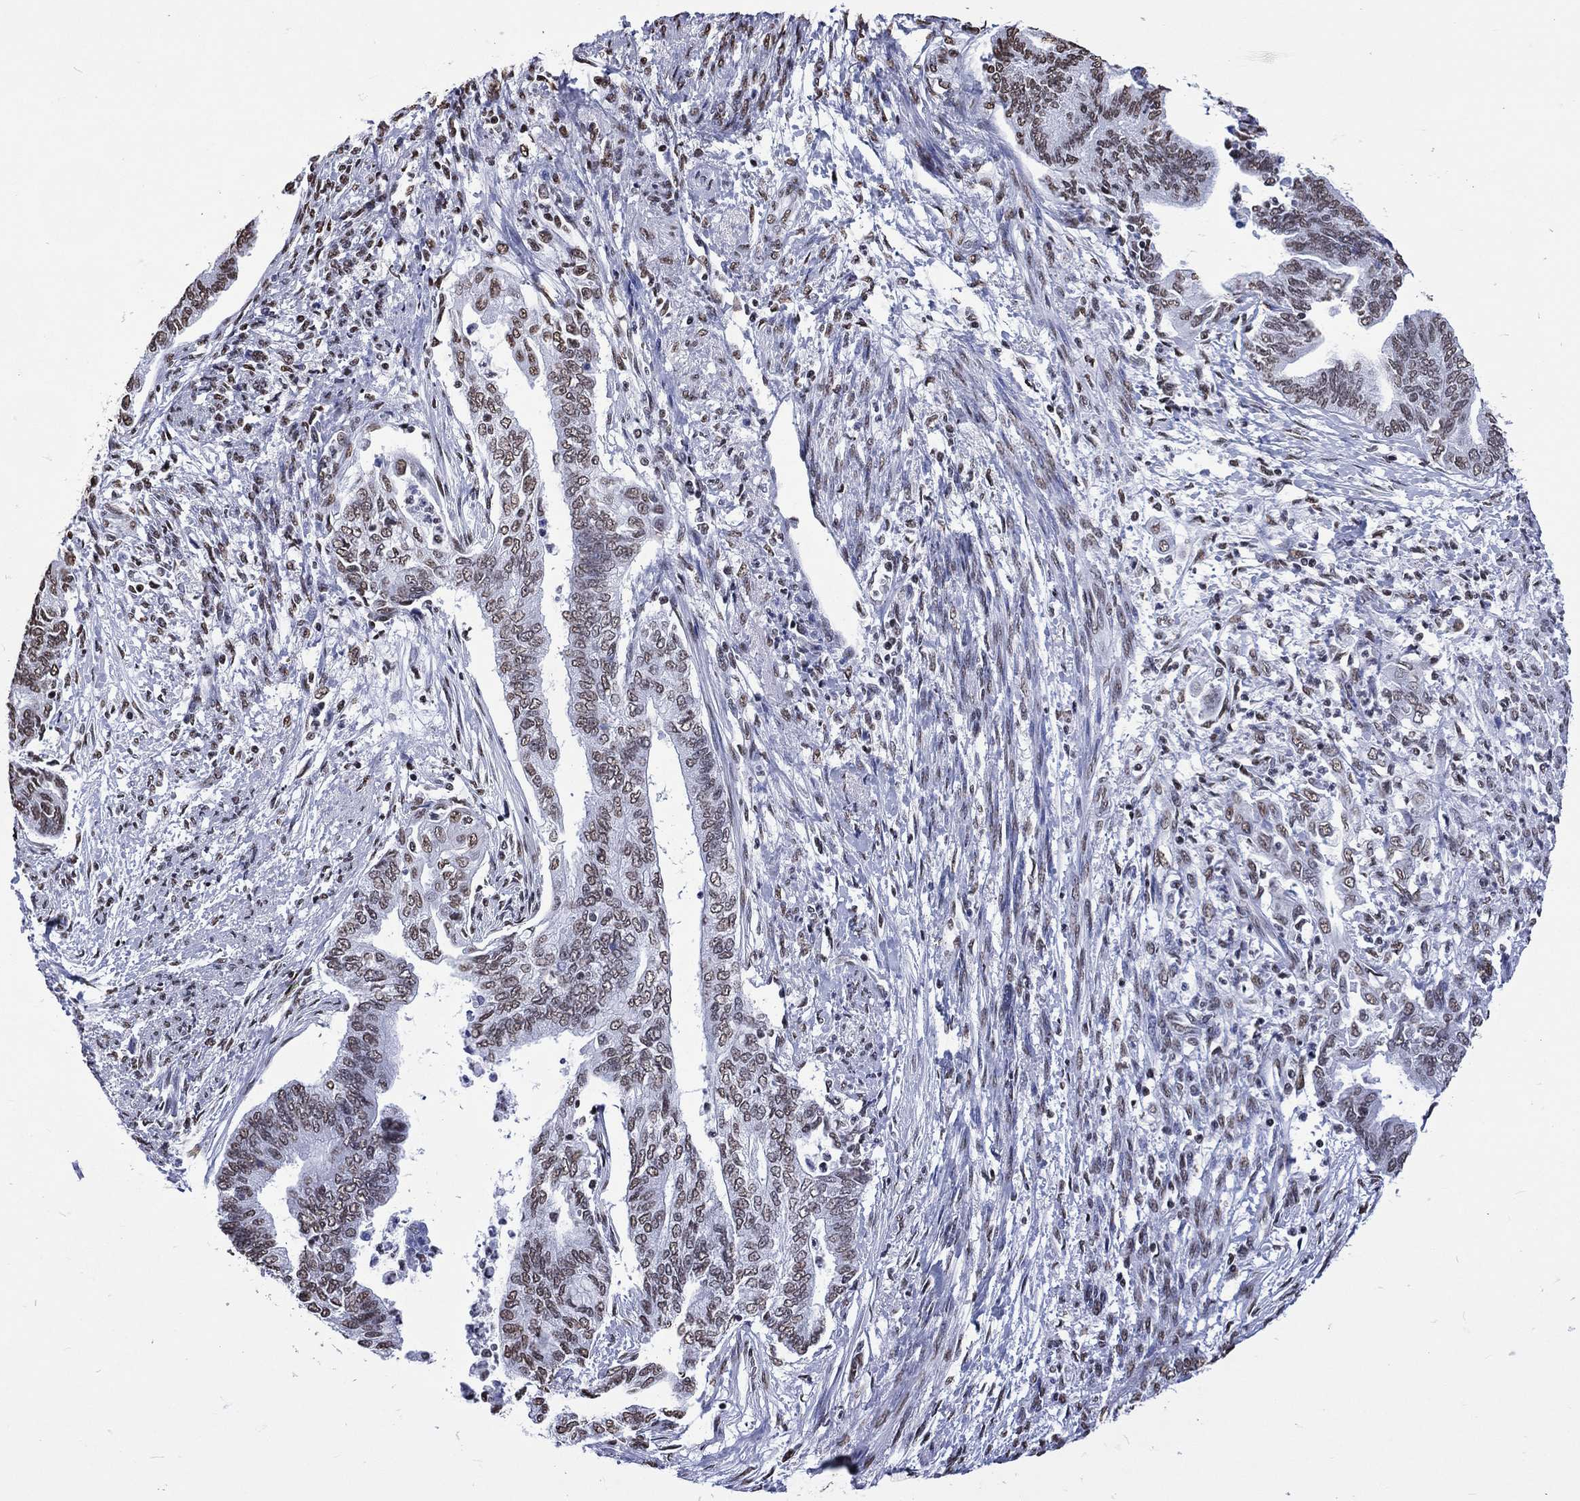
{"staining": {"intensity": "weak", "quantity": "25%-75%", "location": "nuclear"}, "tissue": "endometrial cancer", "cell_type": "Tumor cells", "image_type": "cancer", "snomed": [{"axis": "morphology", "description": "Adenocarcinoma, NOS"}, {"axis": "topography", "description": "Endometrium"}], "caption": "Weak nuclear positivity is appreciated in about 25%-75% of tumor cells in endometrial cancer.", "gene": "RETREG2", "patient": {"sex": "female", "age": 65}}